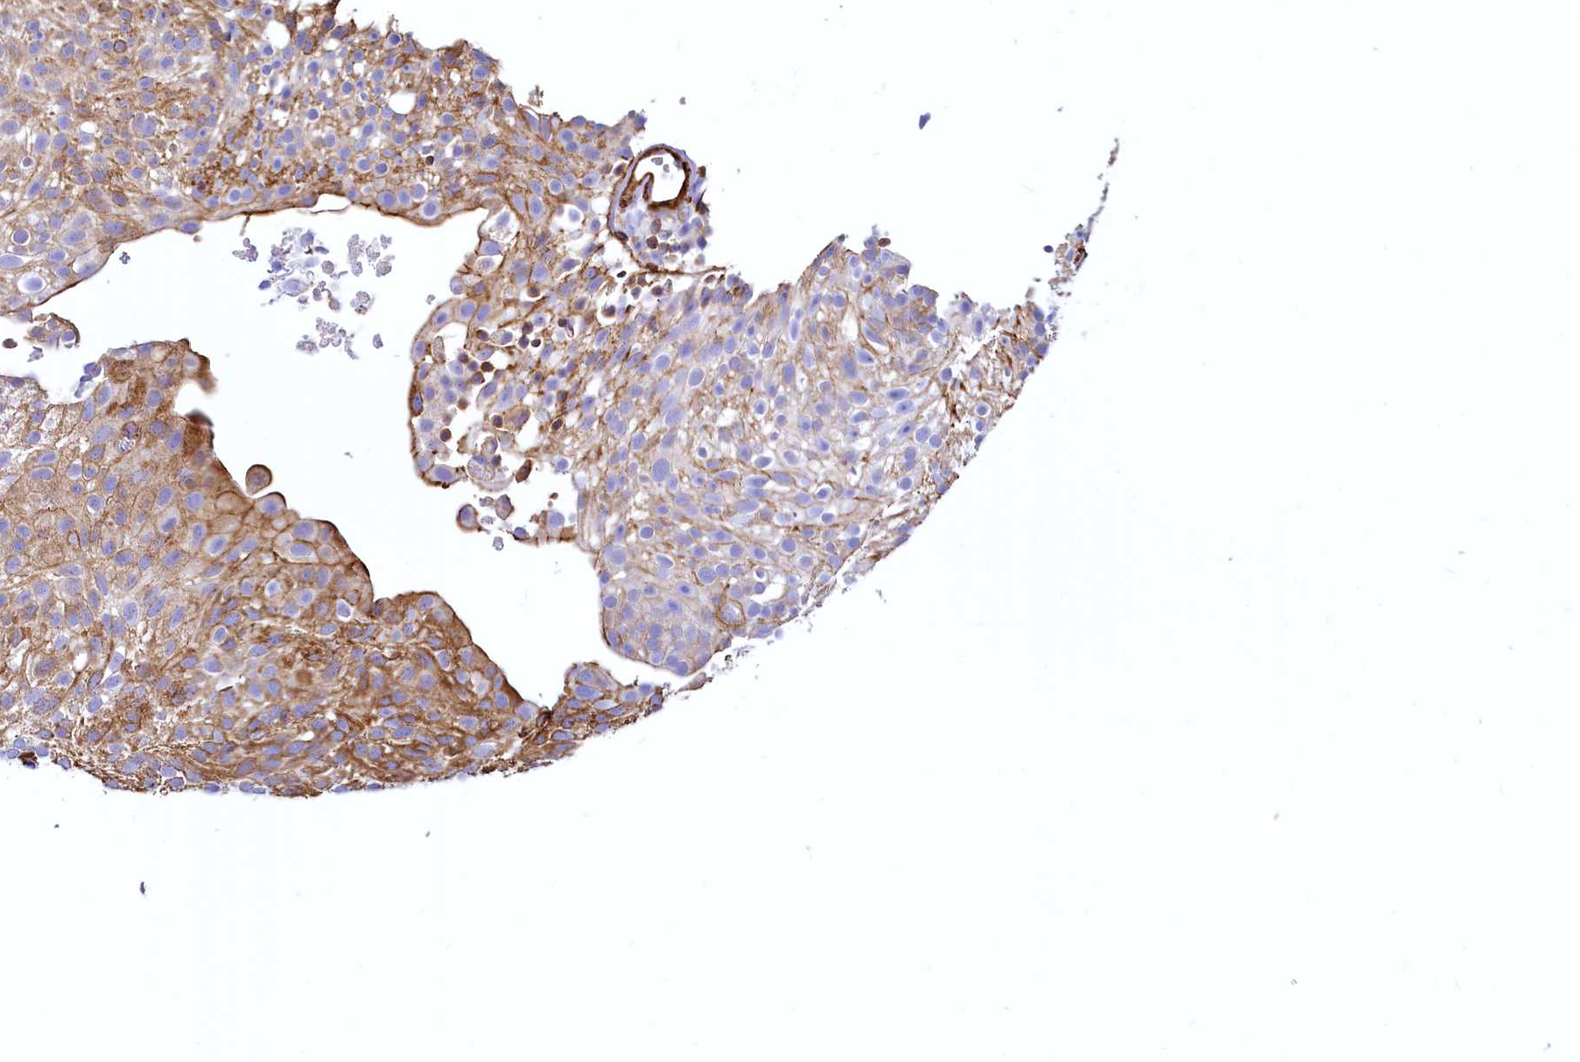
{"staining": {"intensity": "moderate", "quantity": "<25%", "location": "cytoplasmic/membranous"}, "tissue": "urothelial cancer", "cell_type": "Tumor cells", "image_type": "cancer", "snomed": [{"axis": "morphology", "description": "Urothelial carcinoma, Low grade"}, {"axis": "topography", "description": "Urinary bladder"}], "caption": "Immunohistochemical staining of low-grade urothelial carcinoma displays moderate cytoplasmic/membranous protein staining in about <25% of tumor cells. Ihc stains the protein of interest in brown and the nuclei are stained blue.", "gene": "THBS1", "patient": {"sex": "male", "age": 78}}